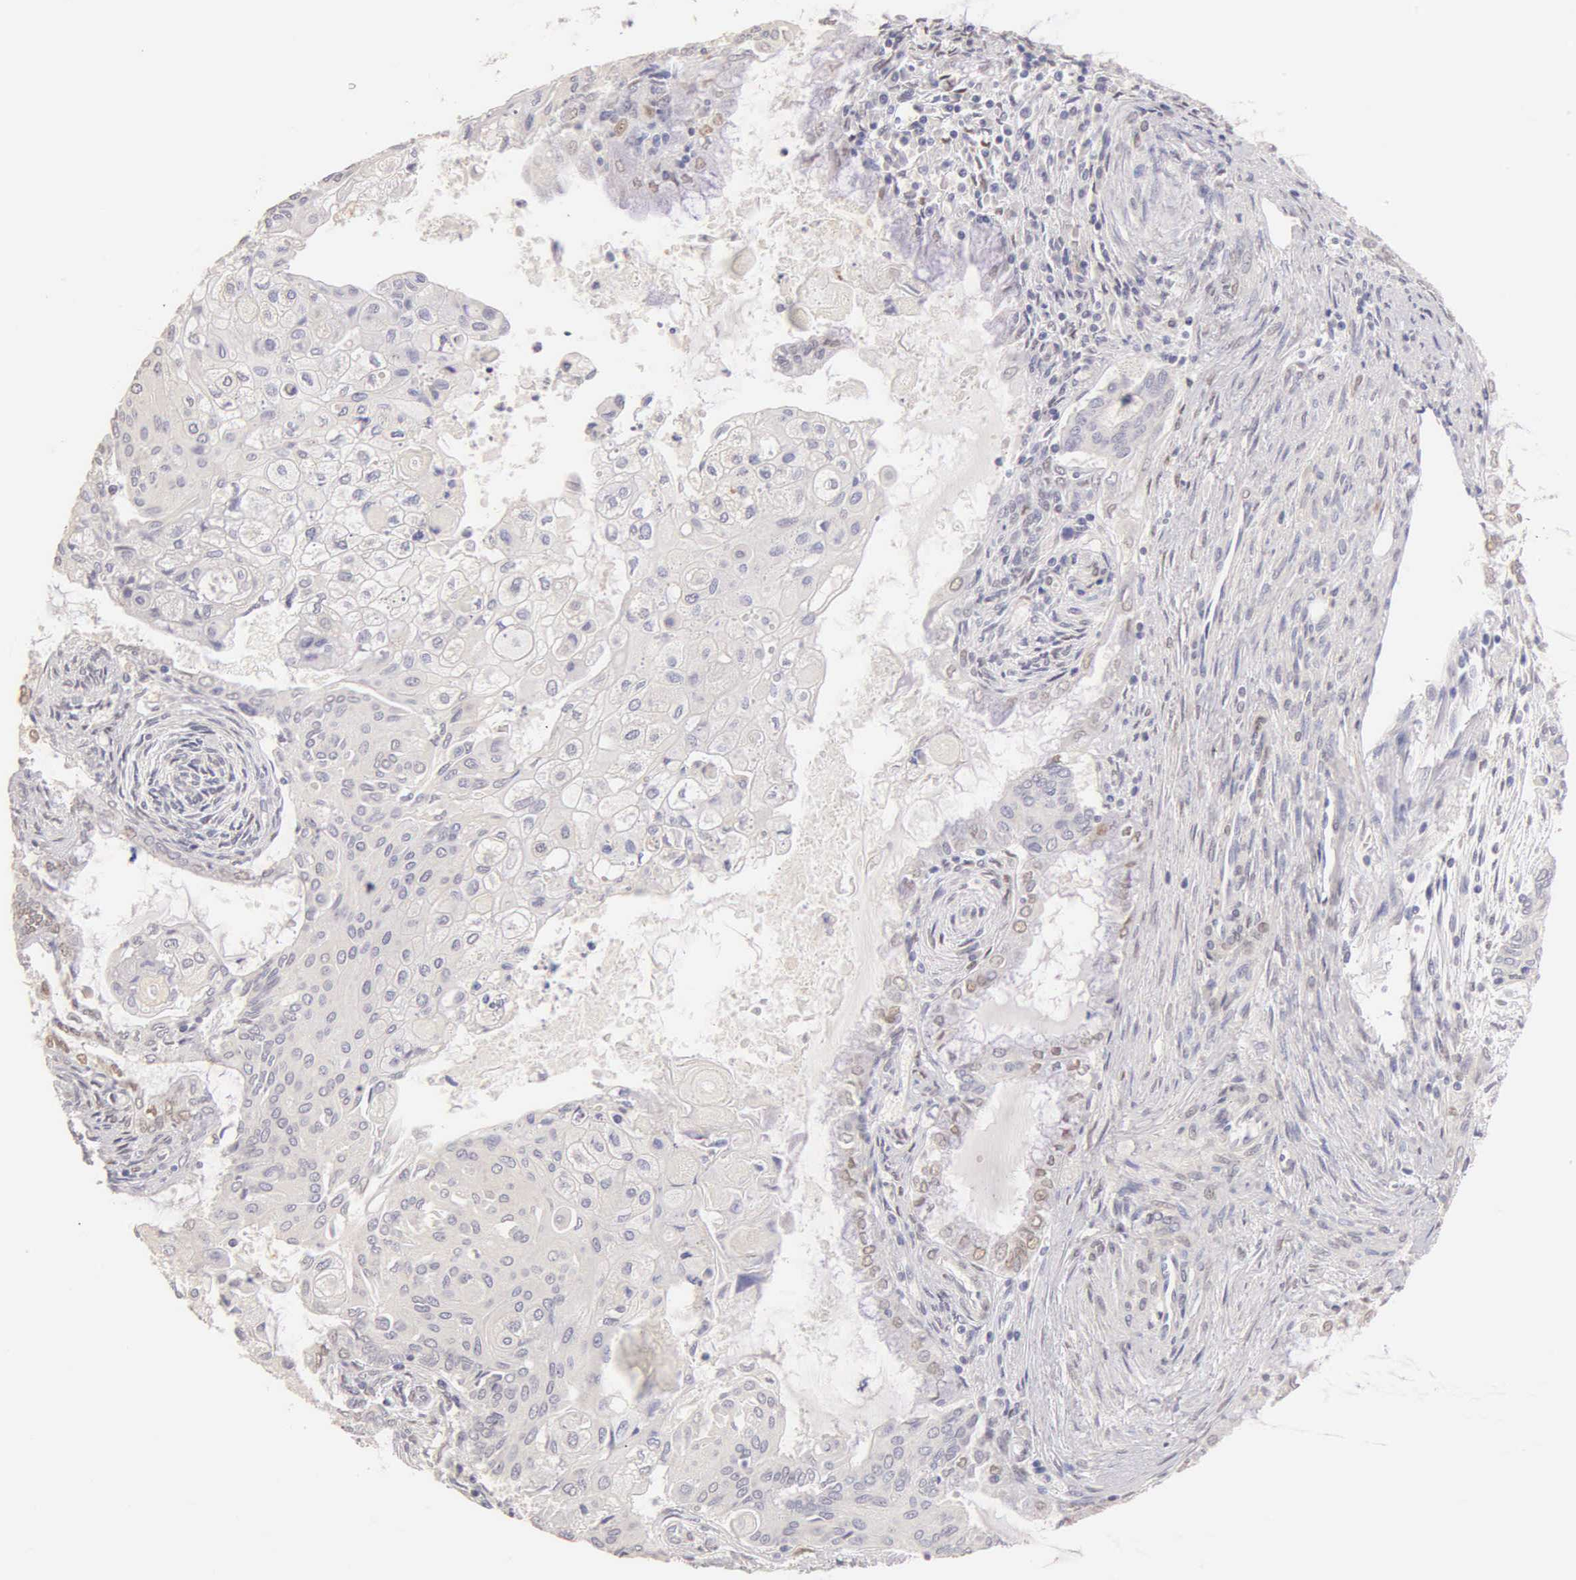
{"staining": {"intensity": "weak", "quantity": "<25%", "location": "nuclear"}, "tissue": "endometrial cancer", "cell_type": "Tumor cells", "image_type": "cancer", "snomed": [{"axis": "morphology", "description": "Adenocarcinoma, NOS"}, {"axis": "topography", "description": "Endometrium"}], "caption": "Tumor cells show no significant expression in endometrial cancer. The staining was performed using DAB to visualize the protein expression in brown, while the nuclei were stained in blue with hematoxylin (Magnification: 20x).", "gene": "ESR1", "patient": {"sex": "female", "age": 79}}